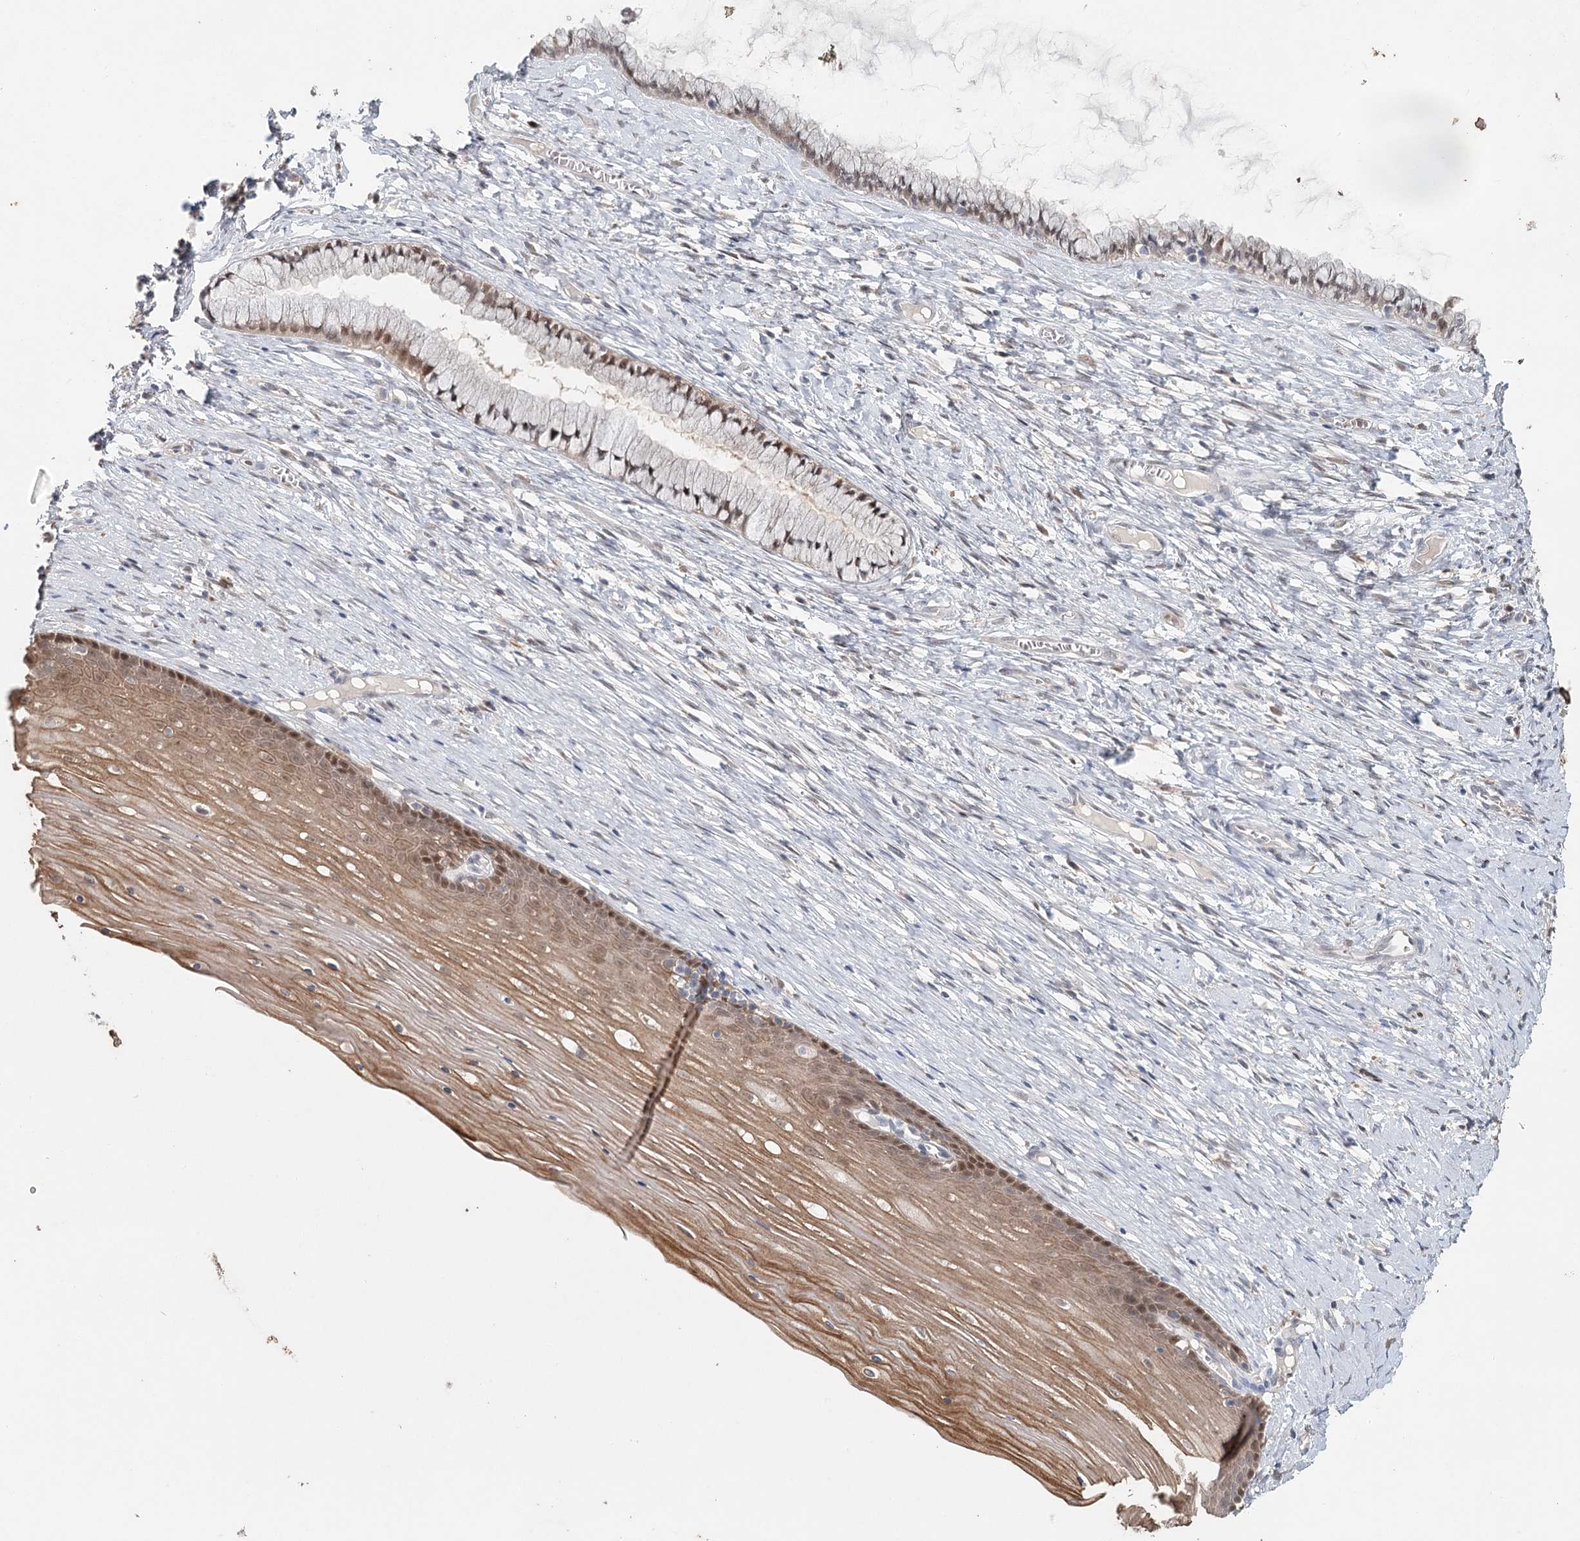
{"staining": {"intensity": "weak", "quantity": ">75%", "location": "nuclear"}, "tissue": "cervix", "cell_type": "Glandular cells", "image_type": "normal", "snomed": [{"axis": "morphology", "description": "Normal tissue, NOS"}, {"axis": "topography", "description": "Cervix"}], "caption": "Immunohistochemical staining of unremarkable cervix displays >75% levels of weak nuclear protein positivity in approximately >75% of glandular cells.", "gene": "ADK", "patient": {"sex": "female", "age": 42}}